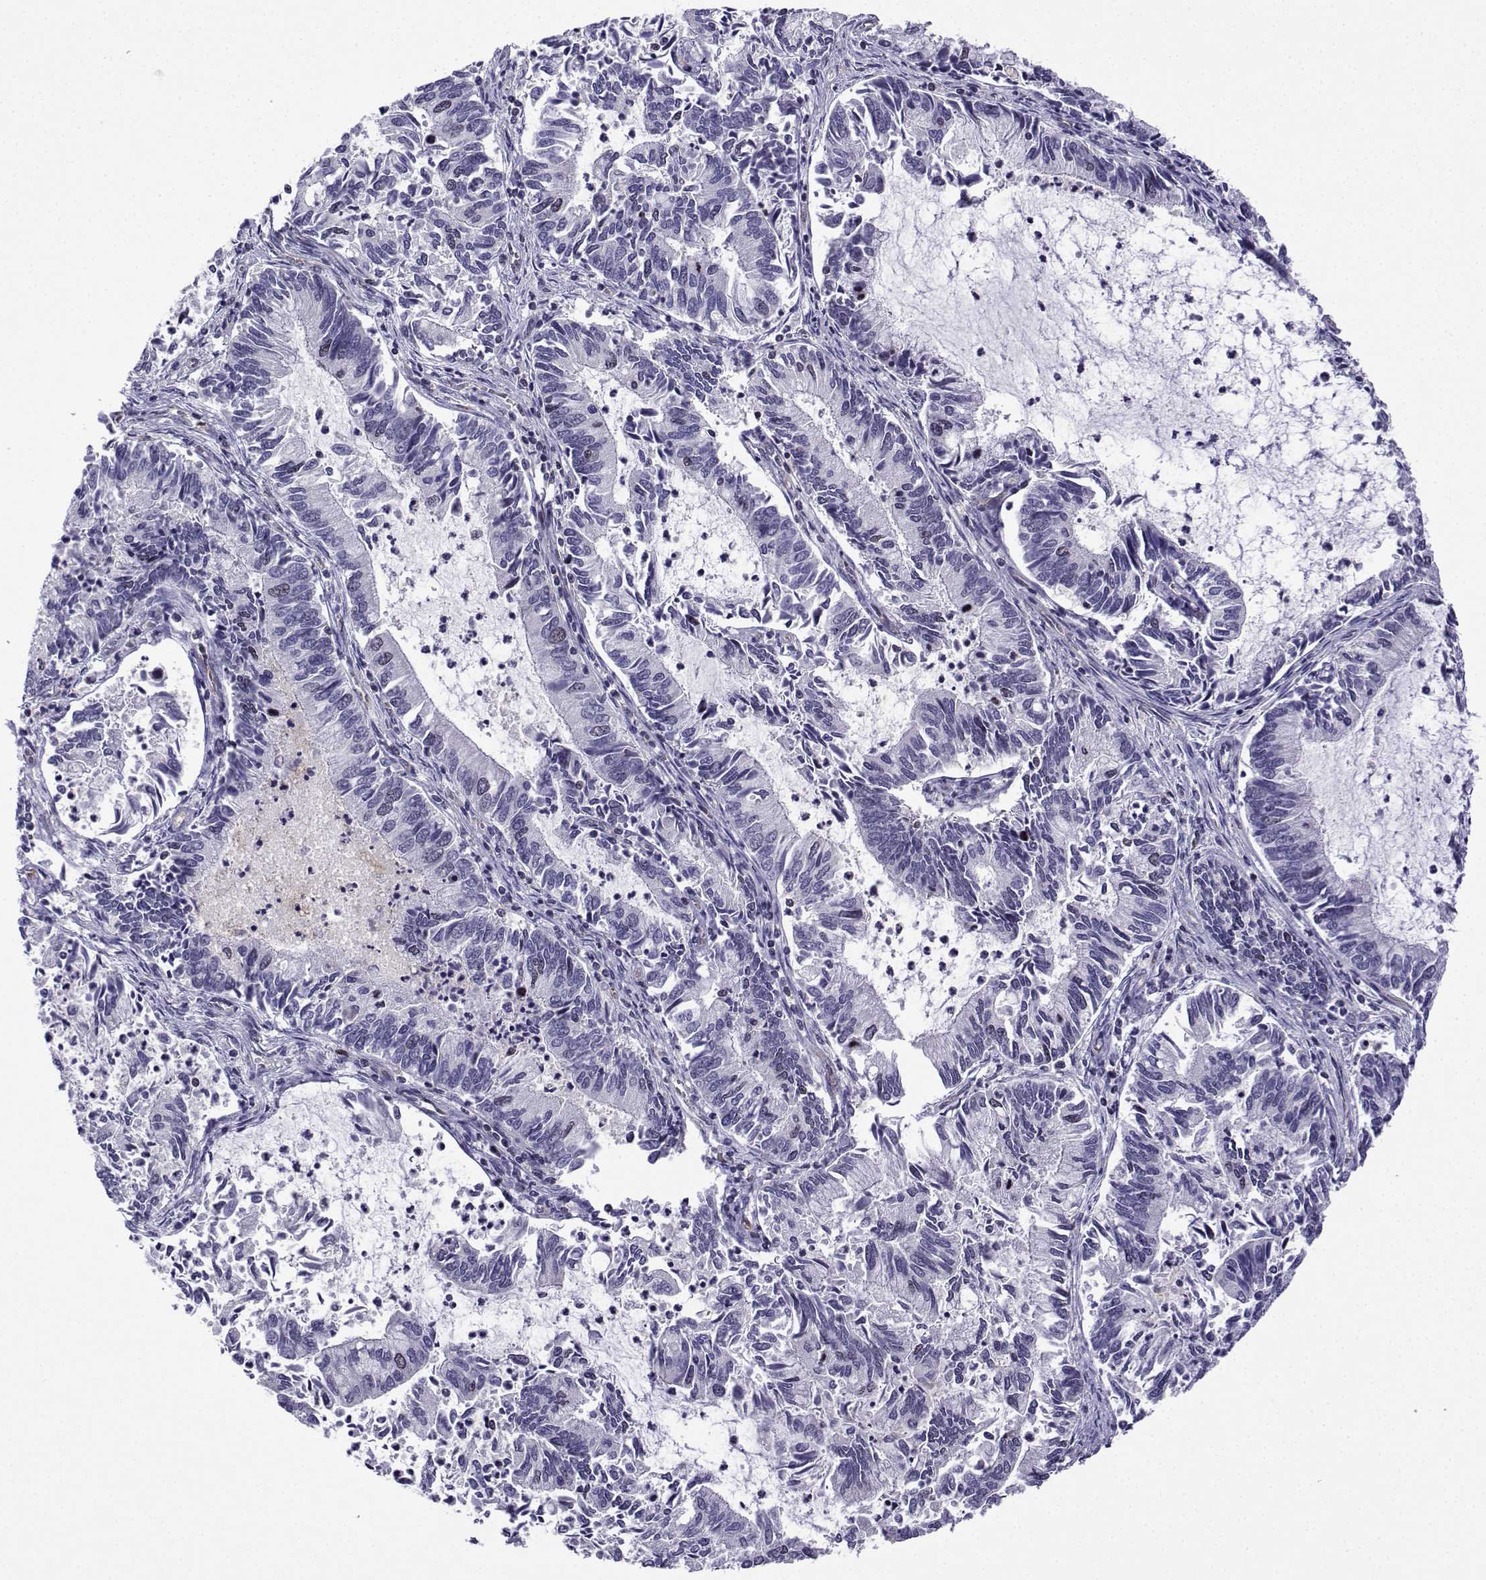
{"staining": {"intensity": "moderate", "quantity": "<25%", "location": "nuclear"}, "tissue": "cervical cancer", "cell_type": "Tumor cells", "image_type": "cancer", "snomed": [{"axis": "morphology", "description": "Adenocarcinoma, NOS"}, {"axis": "topography", "description": "Cervix"}], "caption": "Cervical adenocarcinoma stained for a protein (brown) displays moderate nuclear positive staining in approximately <25% of tumor cells.", "gene": "INCENP", "patient": {"sex": "female", "age": 42}}